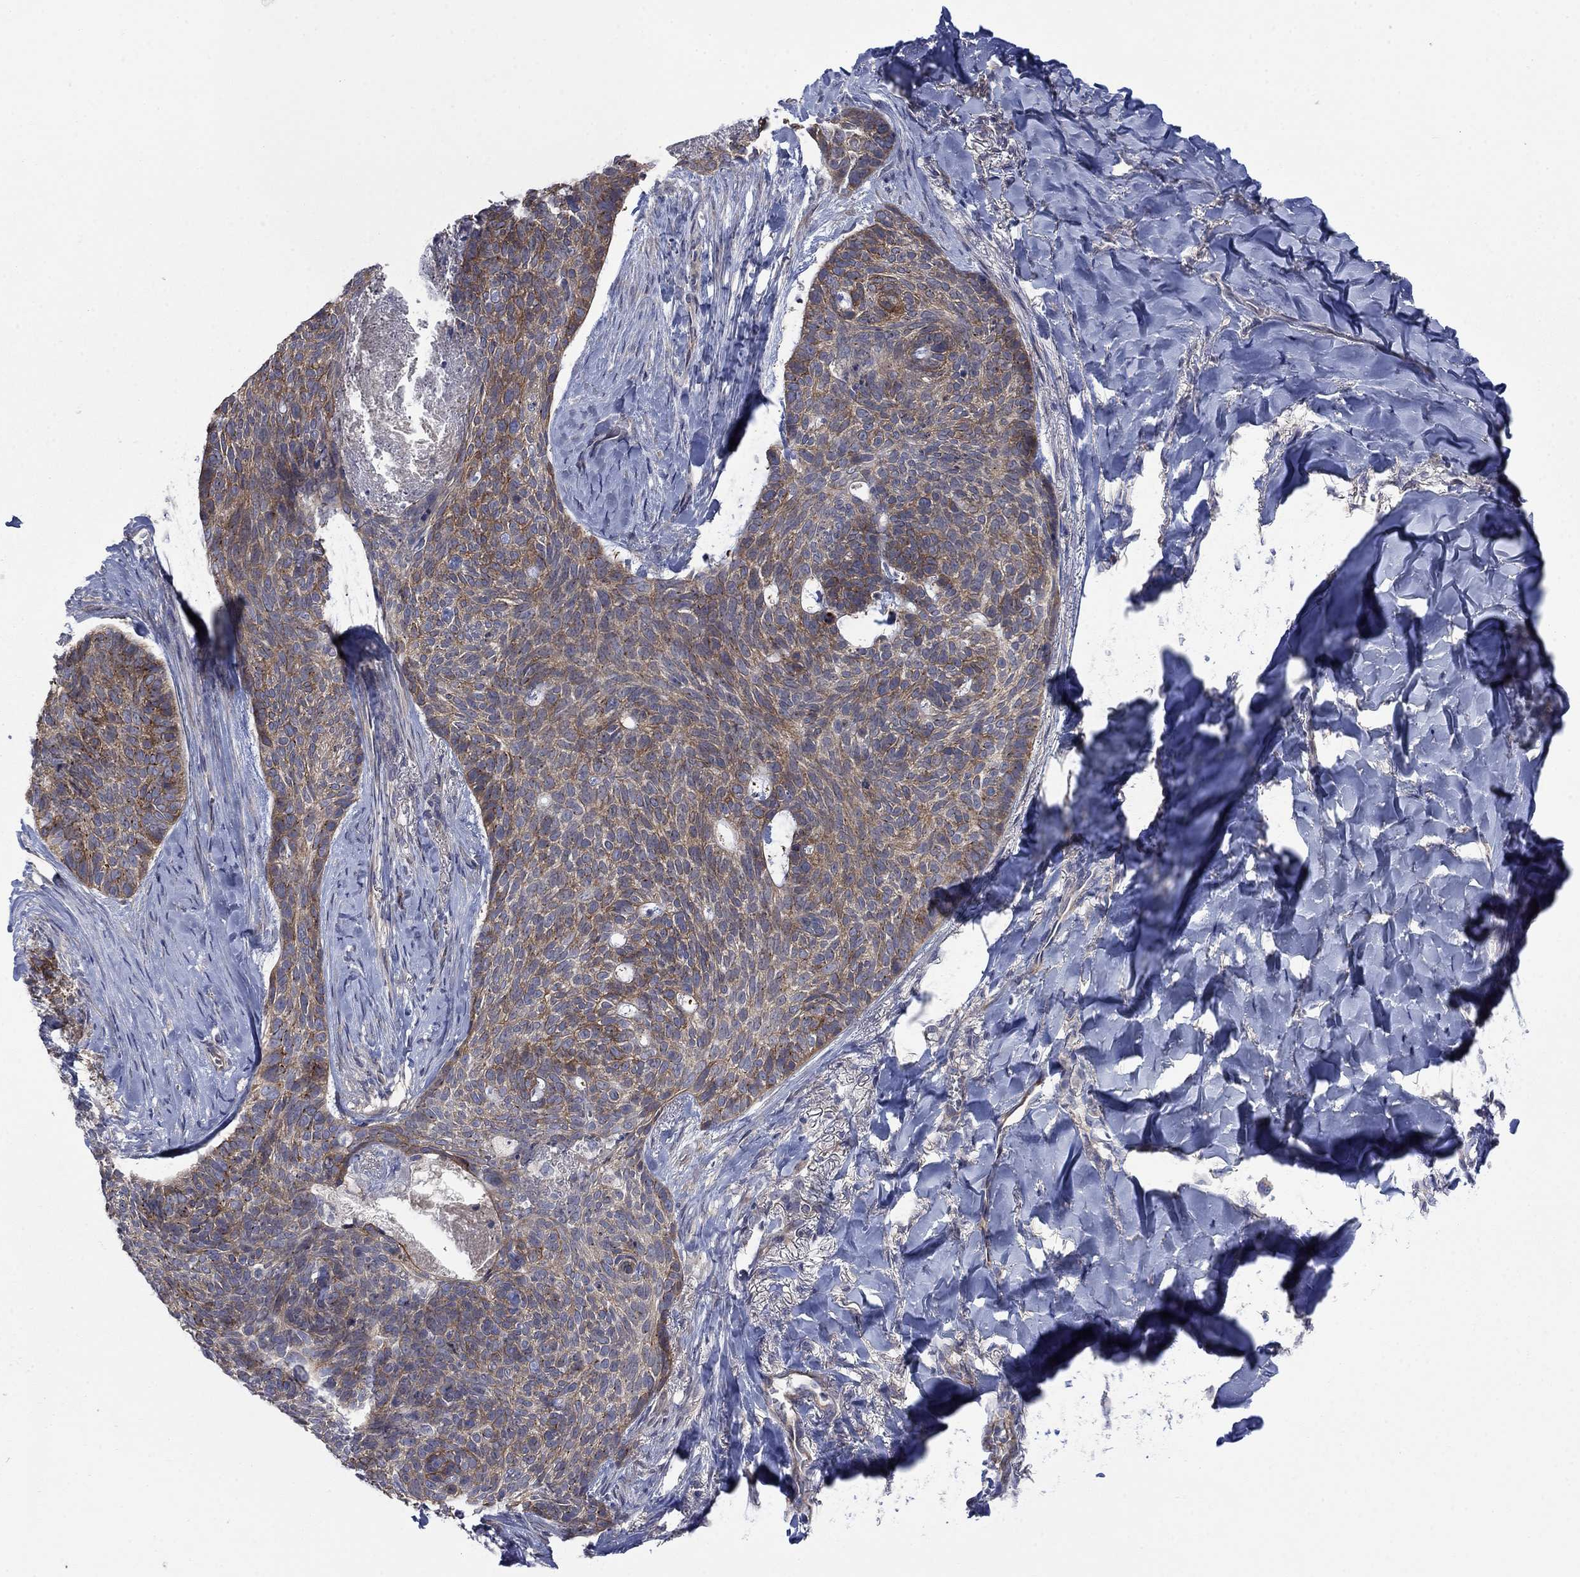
{"staining": {"intensity": "moderate", "quantity": ">75%", "location": "cytoplasmic/membranous"}, "tissue": "skin cancer", "cell_type": "Tumor cells", "image_type": "cancer", "snomed": [{"axis": "morphology", "description": "Basal cell carcinoma"}, {"axis": "topography", "description": "Skin"}], "caption": "Immunohistochemistry (DAB) staining of skin cancer (basal cell carcinoma) displays moderate cytoplasmic/membranous protein staining in about >75% of tumor cells.", "gene": "PDZD2", "patient": {"sex": "female", "age": 69}}